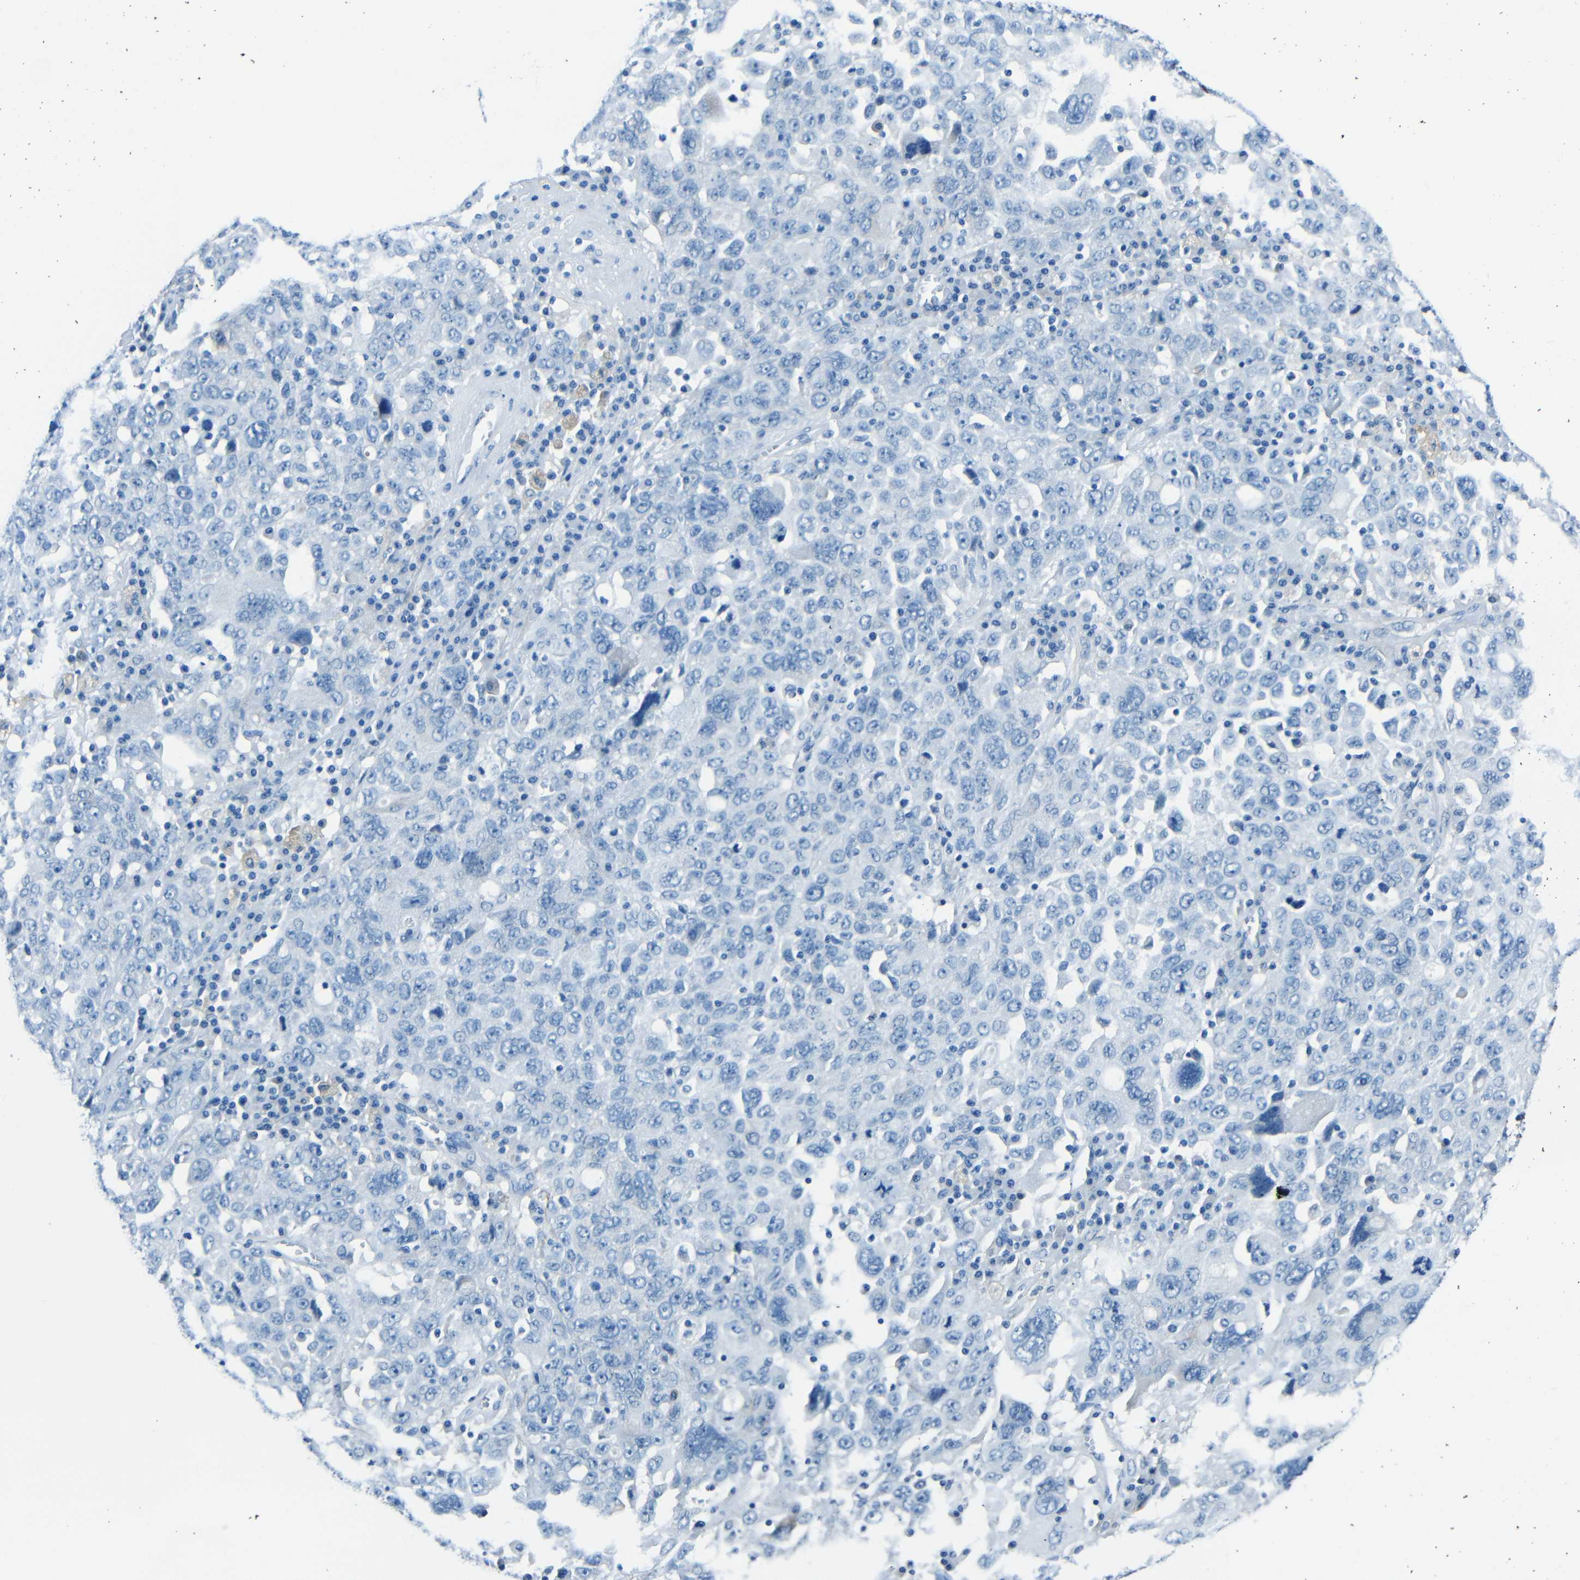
{"staining": {"intensity": "negative", "quantity": "none", "location": "none"}, "tissue": "ovarian cancer", "cell_type": "Tumor cells", "image_type": "cancer", "snomed": [{"axis": "morphology", "description": "Carcinoma, endometroid"}, {"axis": "topography", "description": "Ovary"}], "caption": "Tumor cells are negative for protein expression in human ovarian endometroid carcinoma.", "gene": "FBN2", "patient": {"sex": "female", "age": 62}}